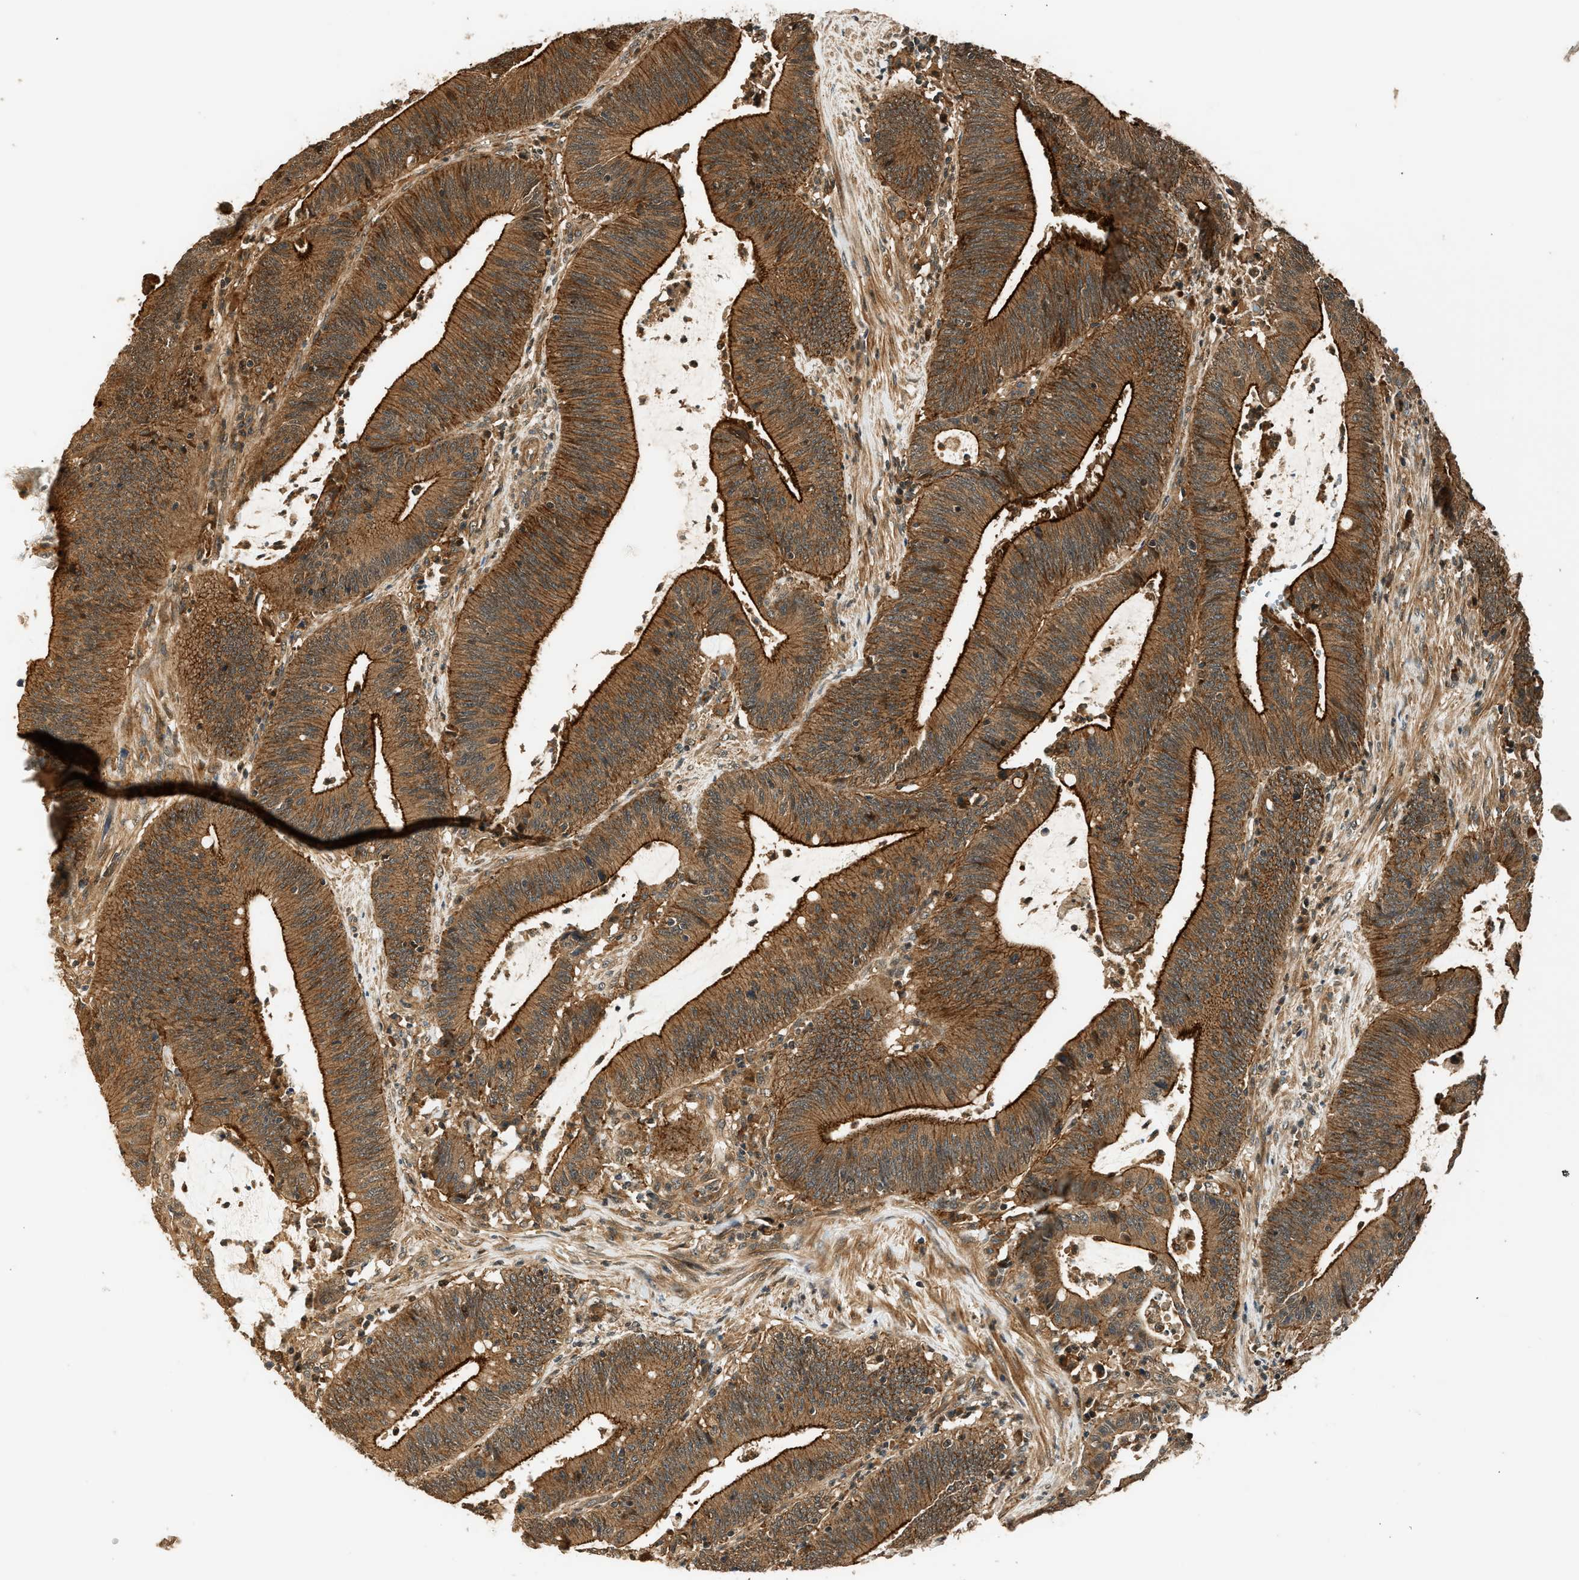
{"staining": {"intensity": "strong", "quantity": "25%-75%", "location": "cytoplasmic/membranous"}, "tissue": "colorectal cancer", "cell_type": "Tumor cells", "image_type": "cancer", "snomed": [{"axis": "morphology", "description": "Normal tissue, NOS"}, {"axis": "morphology", "description": "Adenocarcinoma, NOS"}, {"axis": "topography", "description": "Rectum"}], "caption": "Immunohistochemical staining of human colorectal cancer exhibits strong cytoplasmic/membranous protein expression in about 25%-75% of tumor cells.", "gene": "ARHGEF11", "patient": {"sex": "female", "age": 66}}